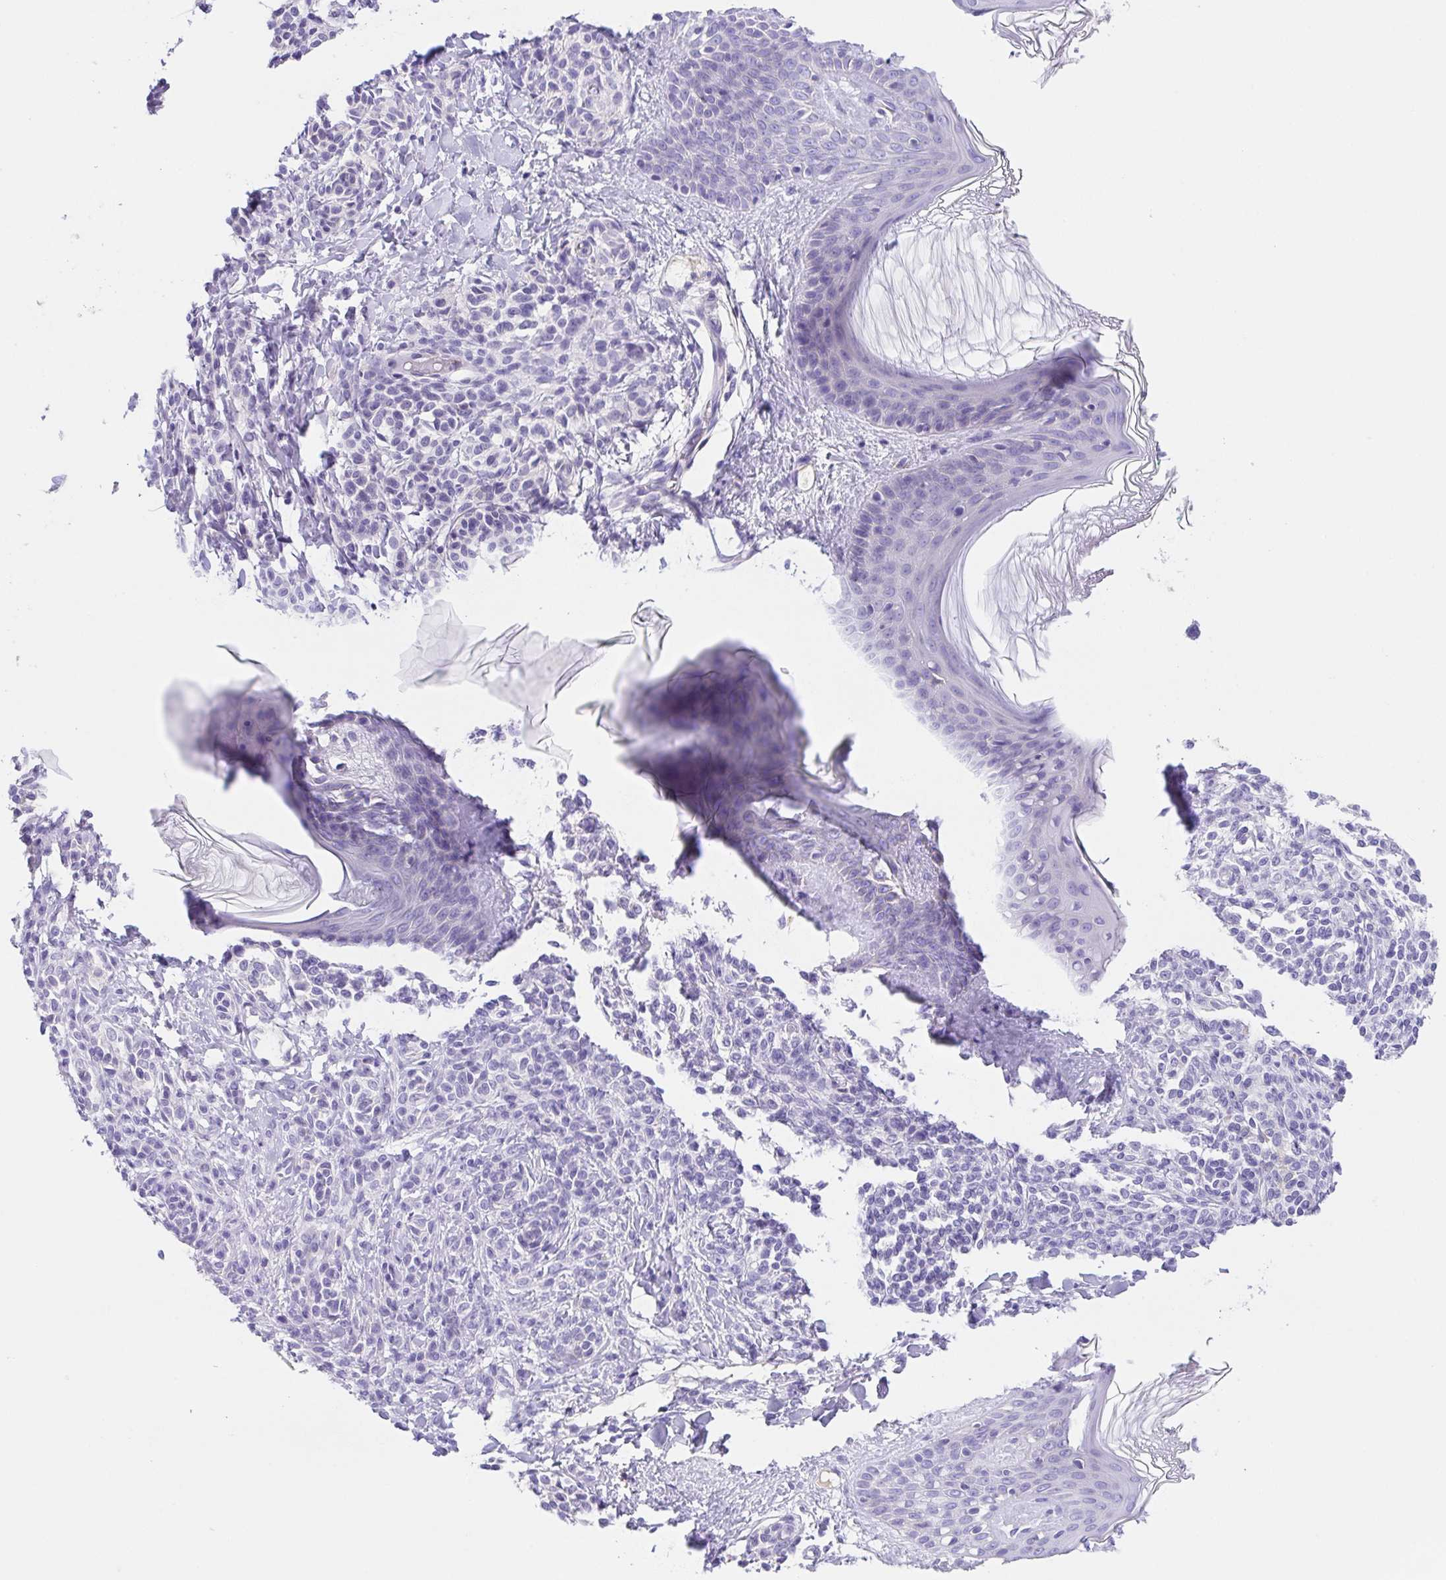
{"staining": {"intensity": "negative", "quantity": "none", "location": "none"}, "tissue": "skin", "cell_type": "Fibroblasts", "image_type": "normal", "snomed": [{"axis": "morphology", "description": "Normal tissue, NOS"}, {"axis": "topography", "description": "Skin"}], "caption": "The IHC photomicrograph has no significant positivity in fibroblasts of skin.", "gene": "ARPP21", "patient": {"sex": "male", "age": 16}}